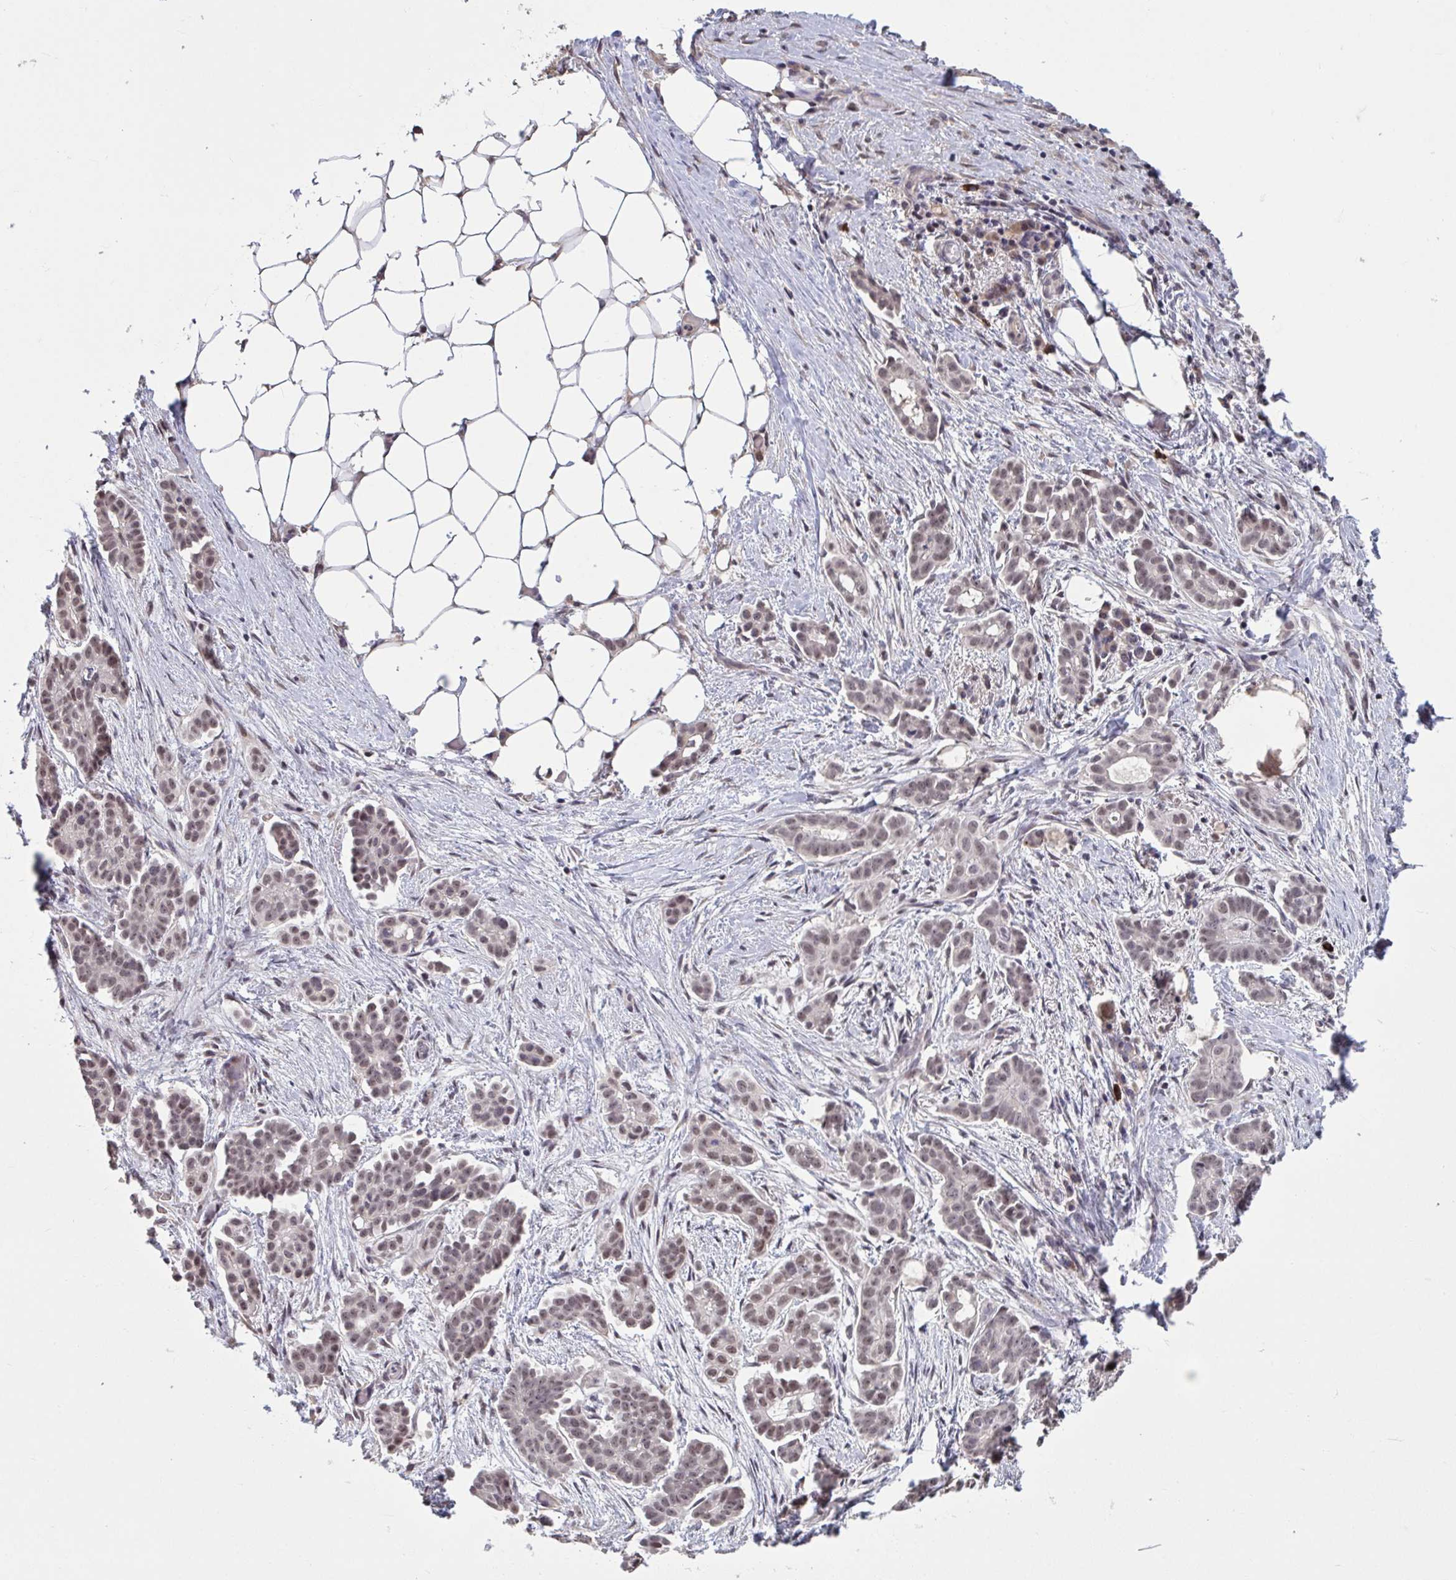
{"staining": {"intensity": "moderate", "quantity": ">75%", "location": "nuclear"}, "tissue": "ovarian cancer", "cell_type": "Tumor cells", "image_type": "cancer", "snomed": [{"axis": "morphology", "description": "Cystadenocarcinoma, serous, NOS"}, {"axis": "topography", "description": "Ovary"}], "caption": "Ovarian serous cystadenocarcinoma was stained to show a protein in brown. There is medium levels of moderate nuclear positivity in approximately >75% of tumor cells. The staining was performed using DAB to visualize the protein expression in brown, while the nuclei were stained in blue with hematoxylin (Magnification: 20x).", "gene": "ZNF414", "patient": {"sex": "female", "age": 50}}